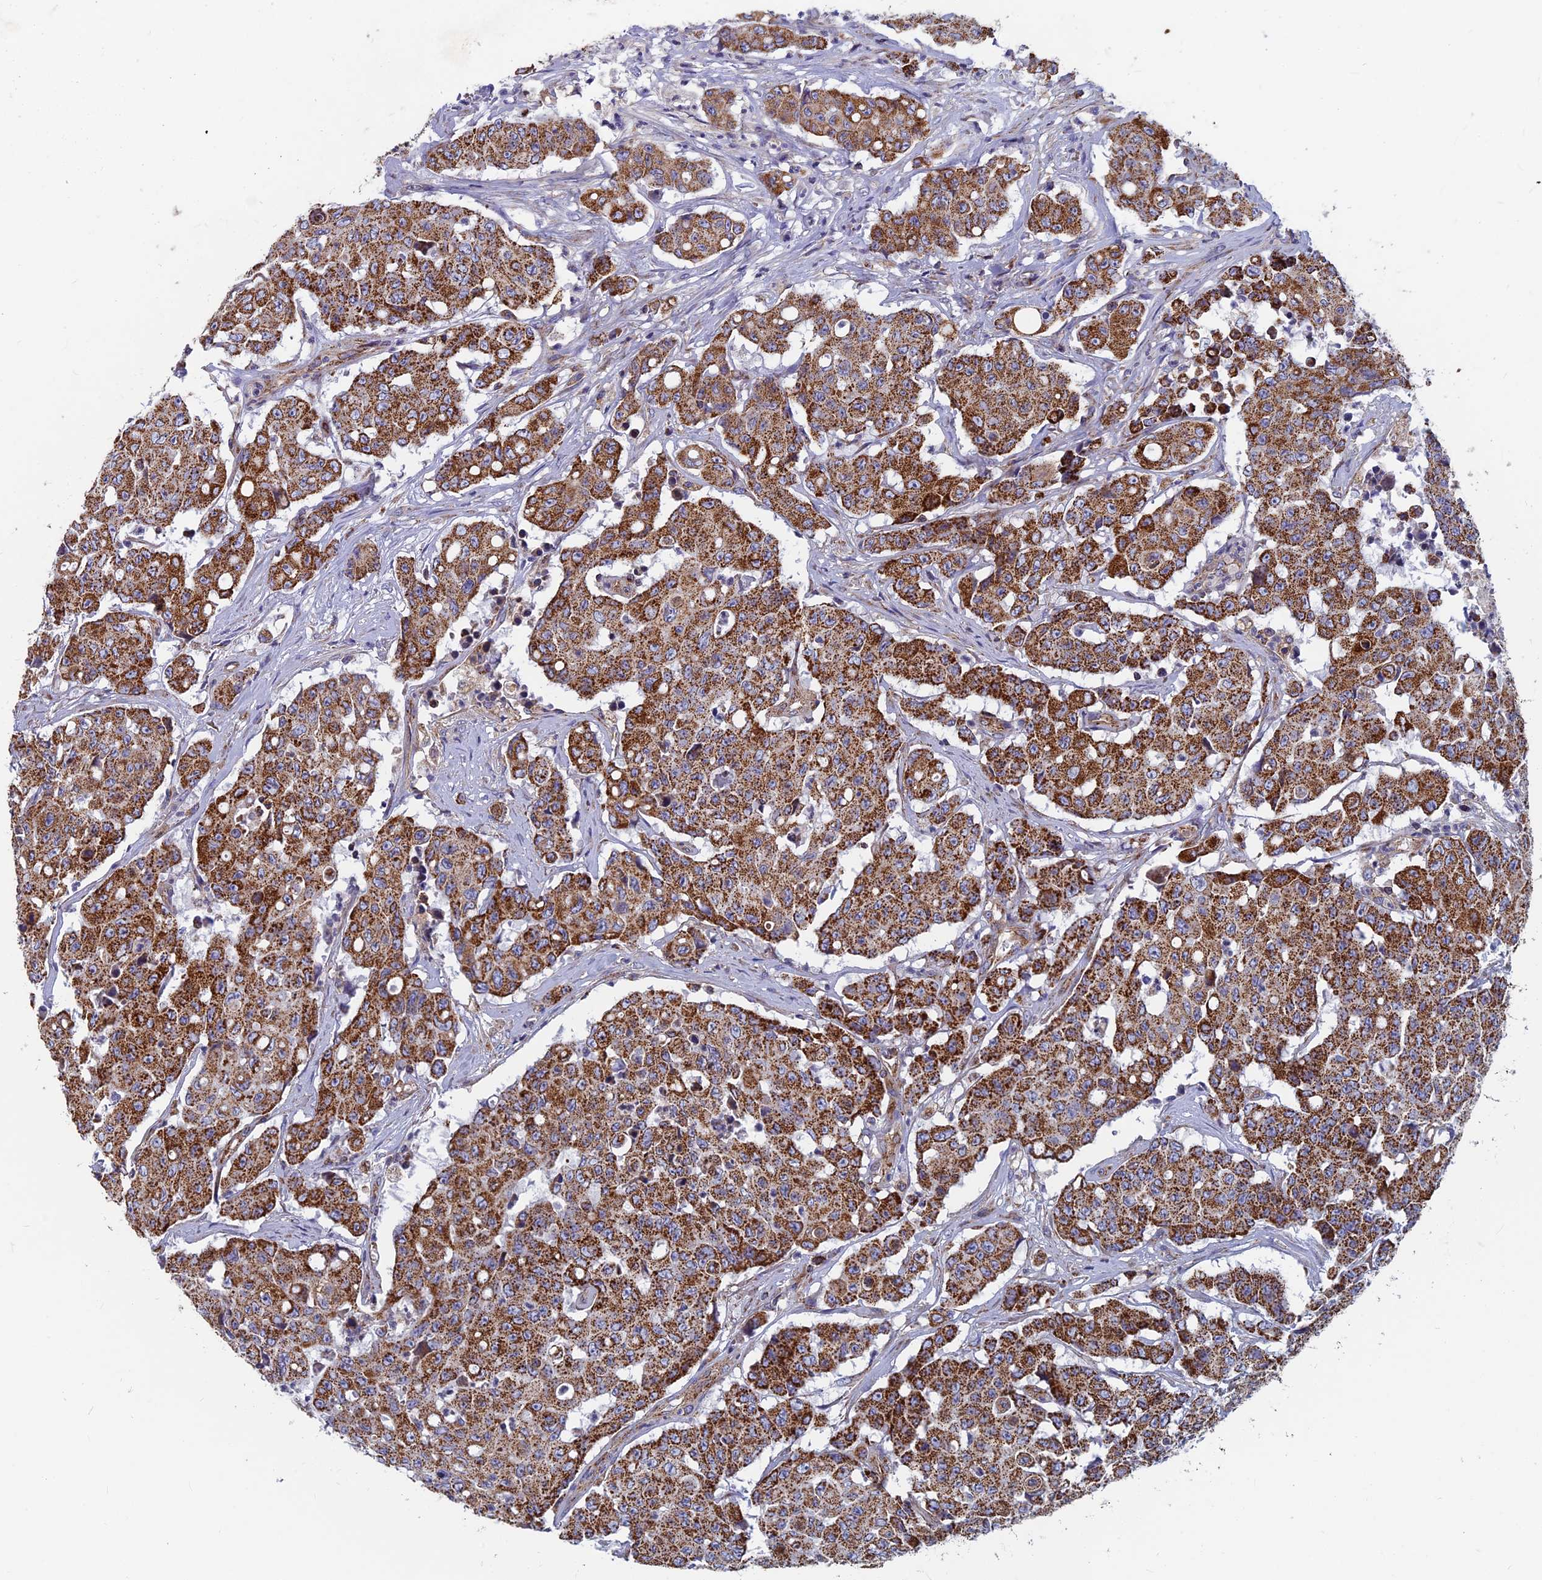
{"staining": {"intensity": "strong", "quantity": ">75%", "location": "cytoplasmic/membranous"}, "tissue": "colorectal cancer", "cell_type": "Tumor cells", "image_type": "cancer", "snomed": [{"axis": "morphology", "description": "Adenocarcinoma, NOS"}, {"axis": "topography", "description": "Colon"}], "caption": "Immunohistochemistry (IHC) micrograph of neoplastic tissue: human colorectal adenocarcinoma stained using immunohistochemistry (IHC) reveals high levels of strong protein expression localized specifically in the cytoplasmic/membranous of tumor cells, appearing as a cytoplasmic/membranous brown color.", "gene": "MRPS9", "patient": {"sex": "male", "age": 51}}